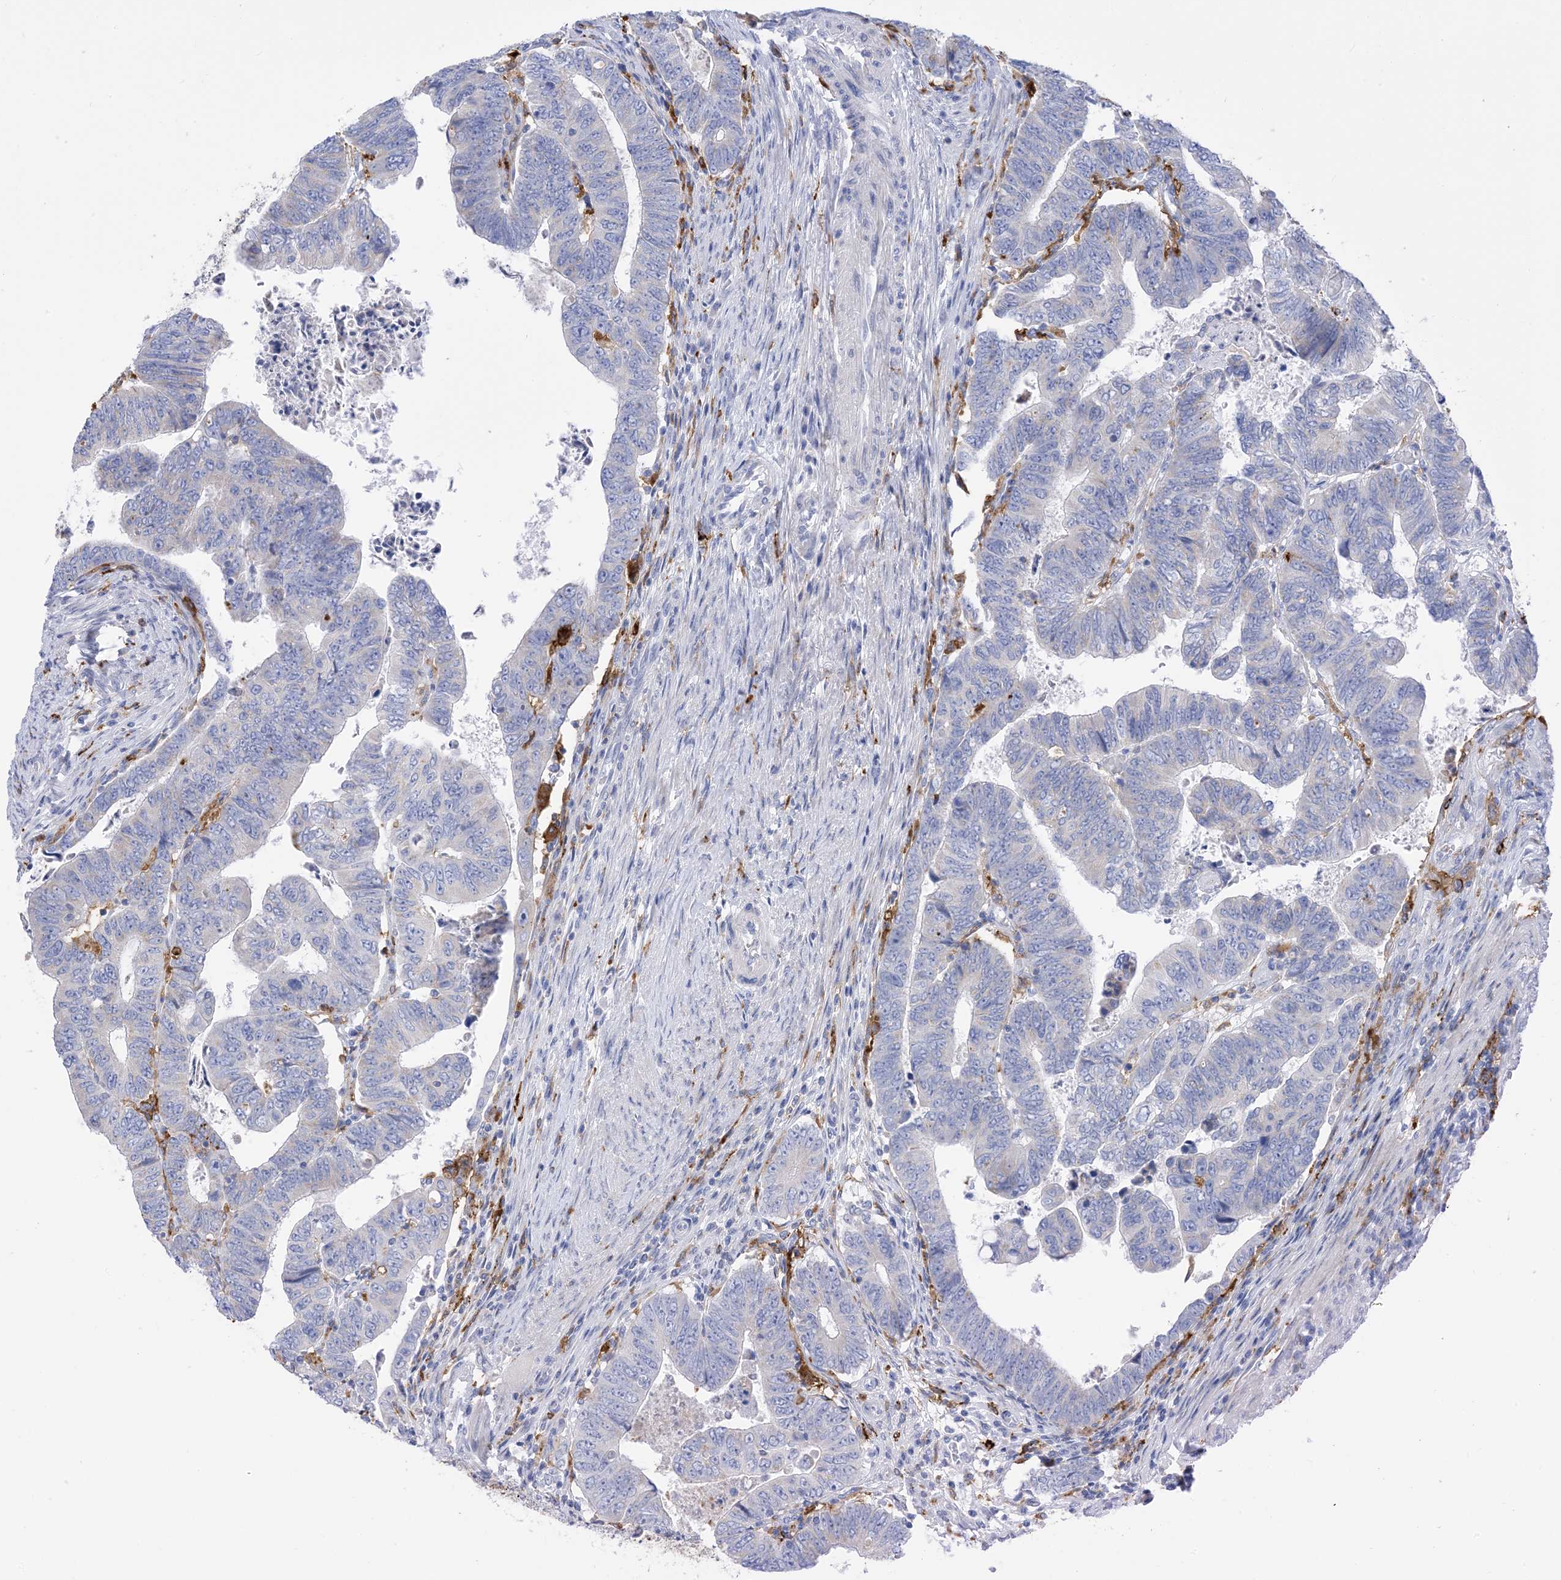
{"staining": {"intensity": "negative", "quantity": "none", "location": "none"}, "tissue": "colorectal cancer", "cell_type": "Tumor cells", "image_type": "cancer", "snomed": [{"axis": "morphology", "description": "Normal tissue, NOS"}, {"axis": "morphology", "description": "Adenocarcinoma, NOS"}, {"axis": "topography", "description": "Rectum"}], "caption": "Colorectal cancer was stained to show a protein in brown. There is no significant positivity in tumor cells.", "gene": "DPH3", "patient": {"sex": "female", "age": 65}}